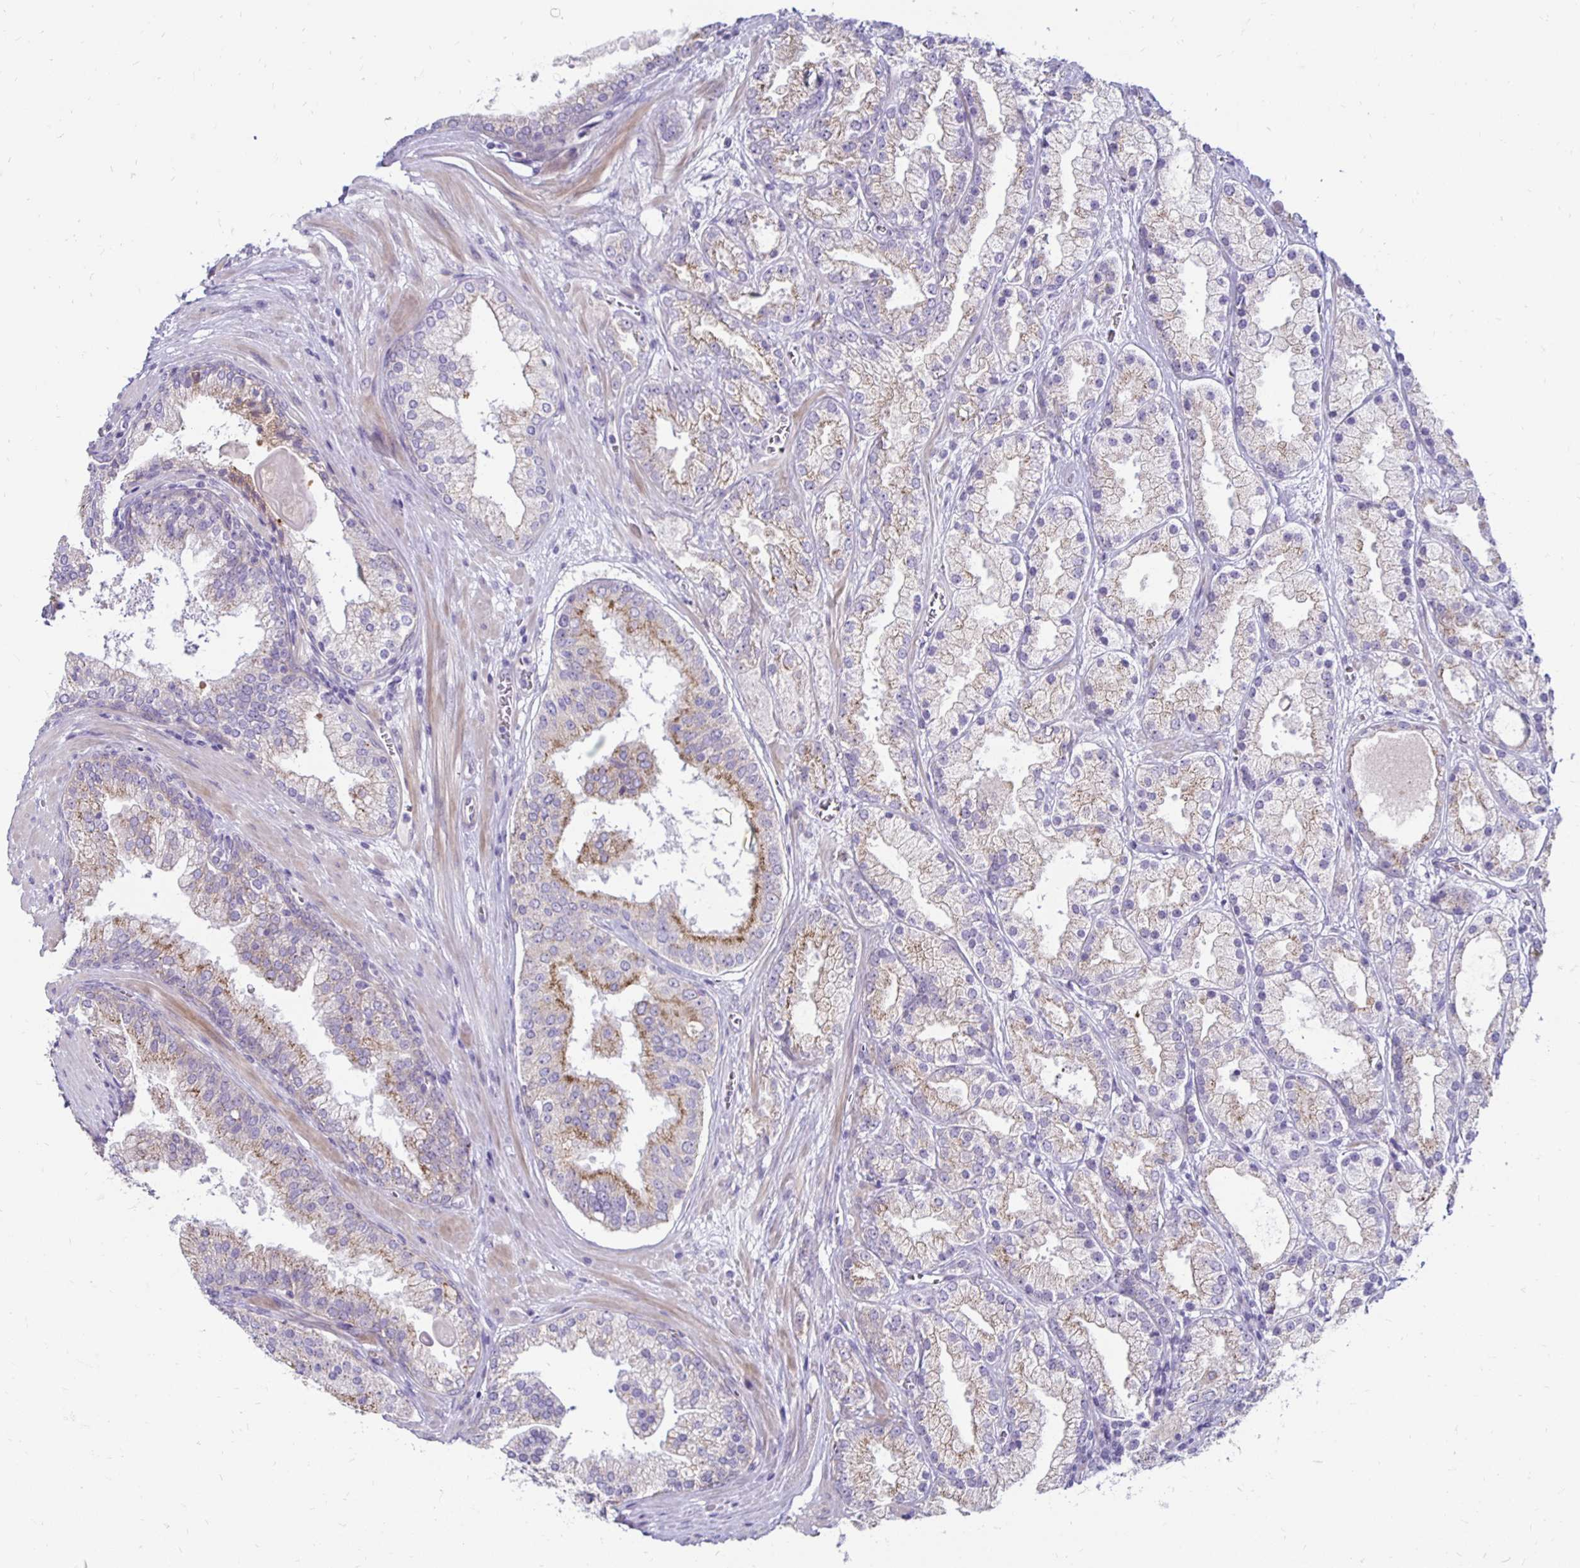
{"staining": {"intensity": "moderate", "quantity": "<25%", "location": "cytoplasmic/membranous"}, "tissue": "prostate cancer", "cell_type": "Tumor cells", "image_type": "cancer", "snomed": [{"axis": "morphology", "description": "Adenocarcinoma, High grade"}, {"axis": "topography", "description": "Prostate"}], "caption": "The photomicrograph exhibits staining of prostate high-grade adenocarcinoma, revealing moderate cytoplasmic/membranous protein expression (brown color) within tumor cells.", "gene": "KATNBL1", "patient": {"sex": "male", "age": 67}}